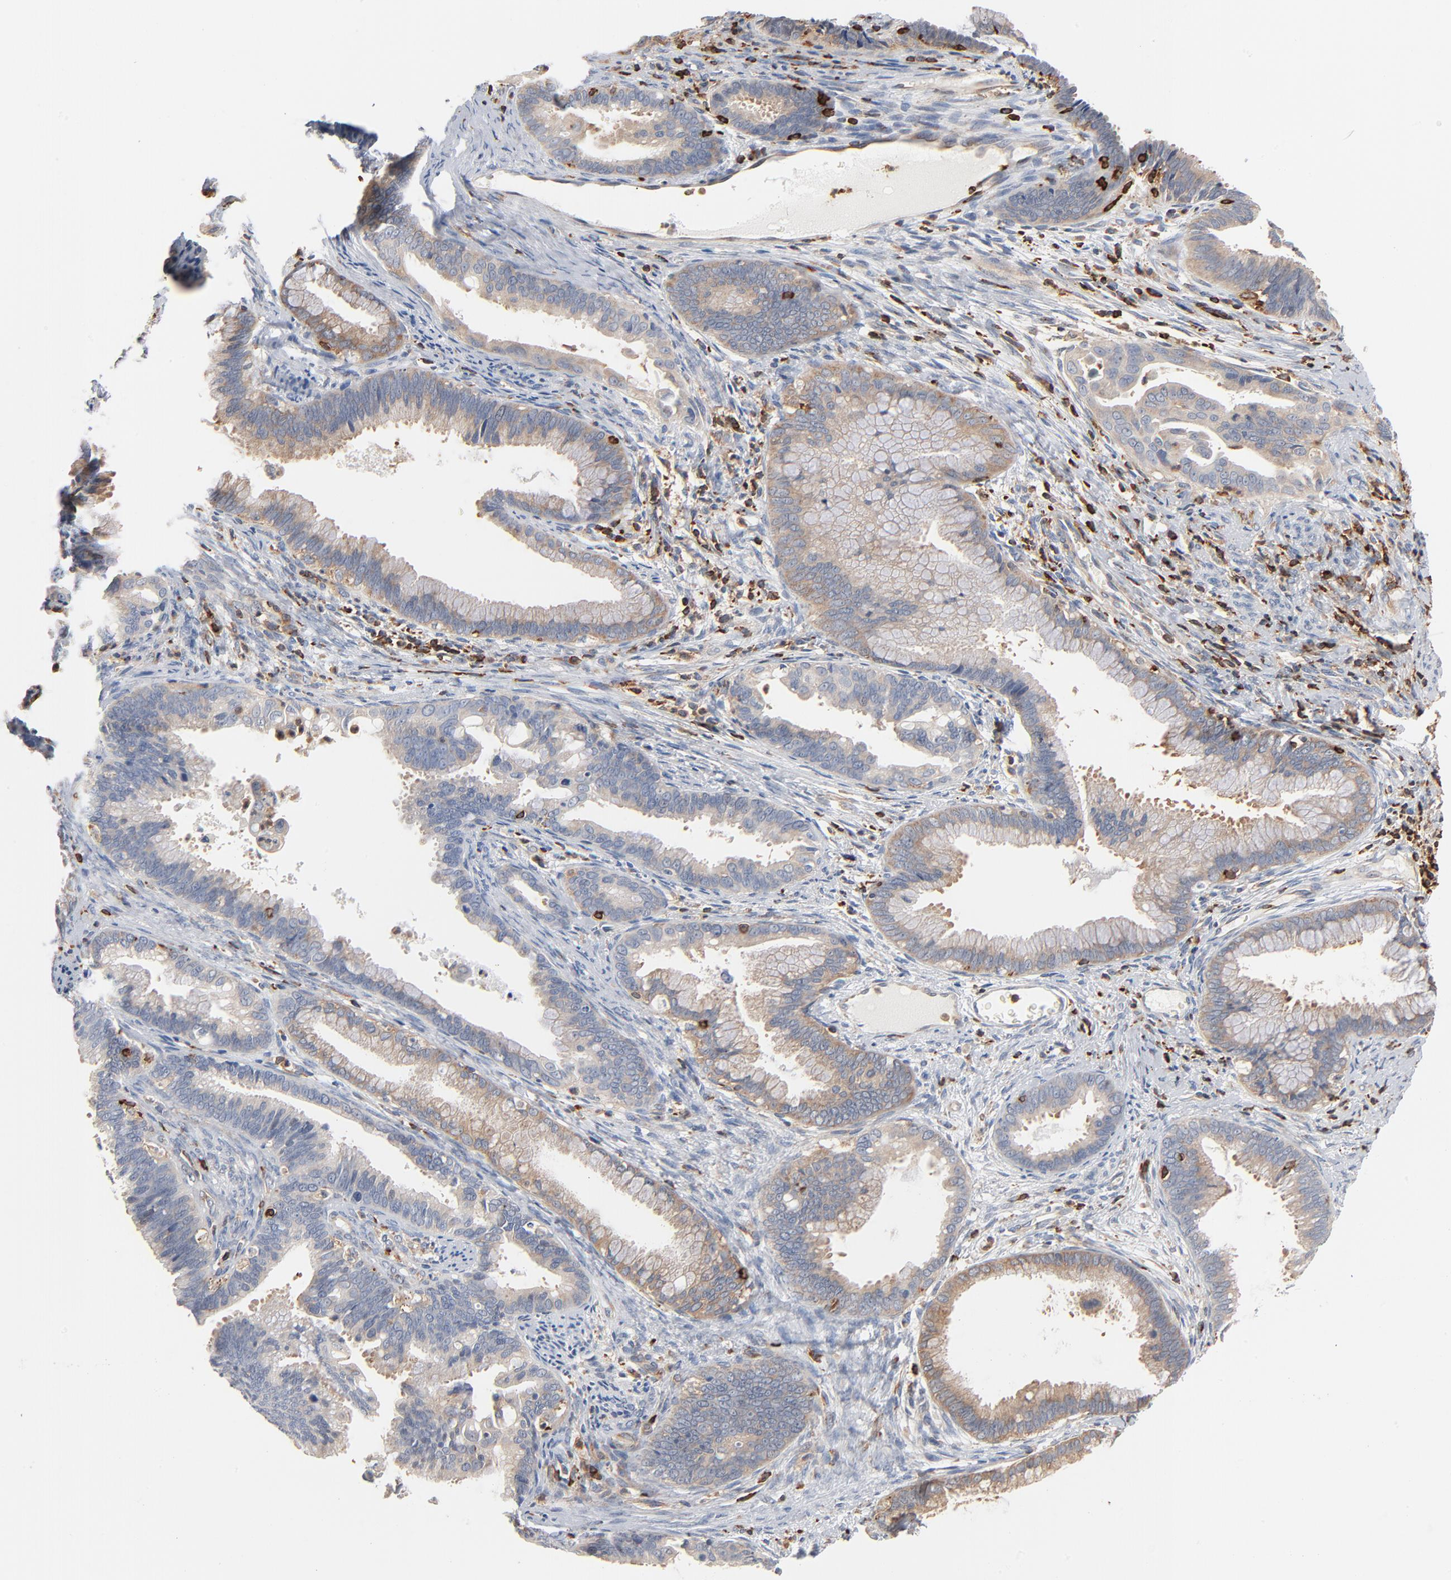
{"staining": {"intensity": "weak", "quantity": ">75%", "location": "cytoplasmic/membranous"}, "tissue": "cervical cancer", "cell_type": "Tumor cells", "image_type": "cancer", "snomed": [{"axis": "morphology", "description": "Adenocarcinoma, NOS"}, {"axis": "topography", "description": "Cervix"}], "caption": "Weak cytoplasmic/membranous protein positivity is seen in about >75% of tumor cells in cervical adenocarcinoma.", "gene": "SH3KBP1", "patient": {"sex": "female", "age": 47}}